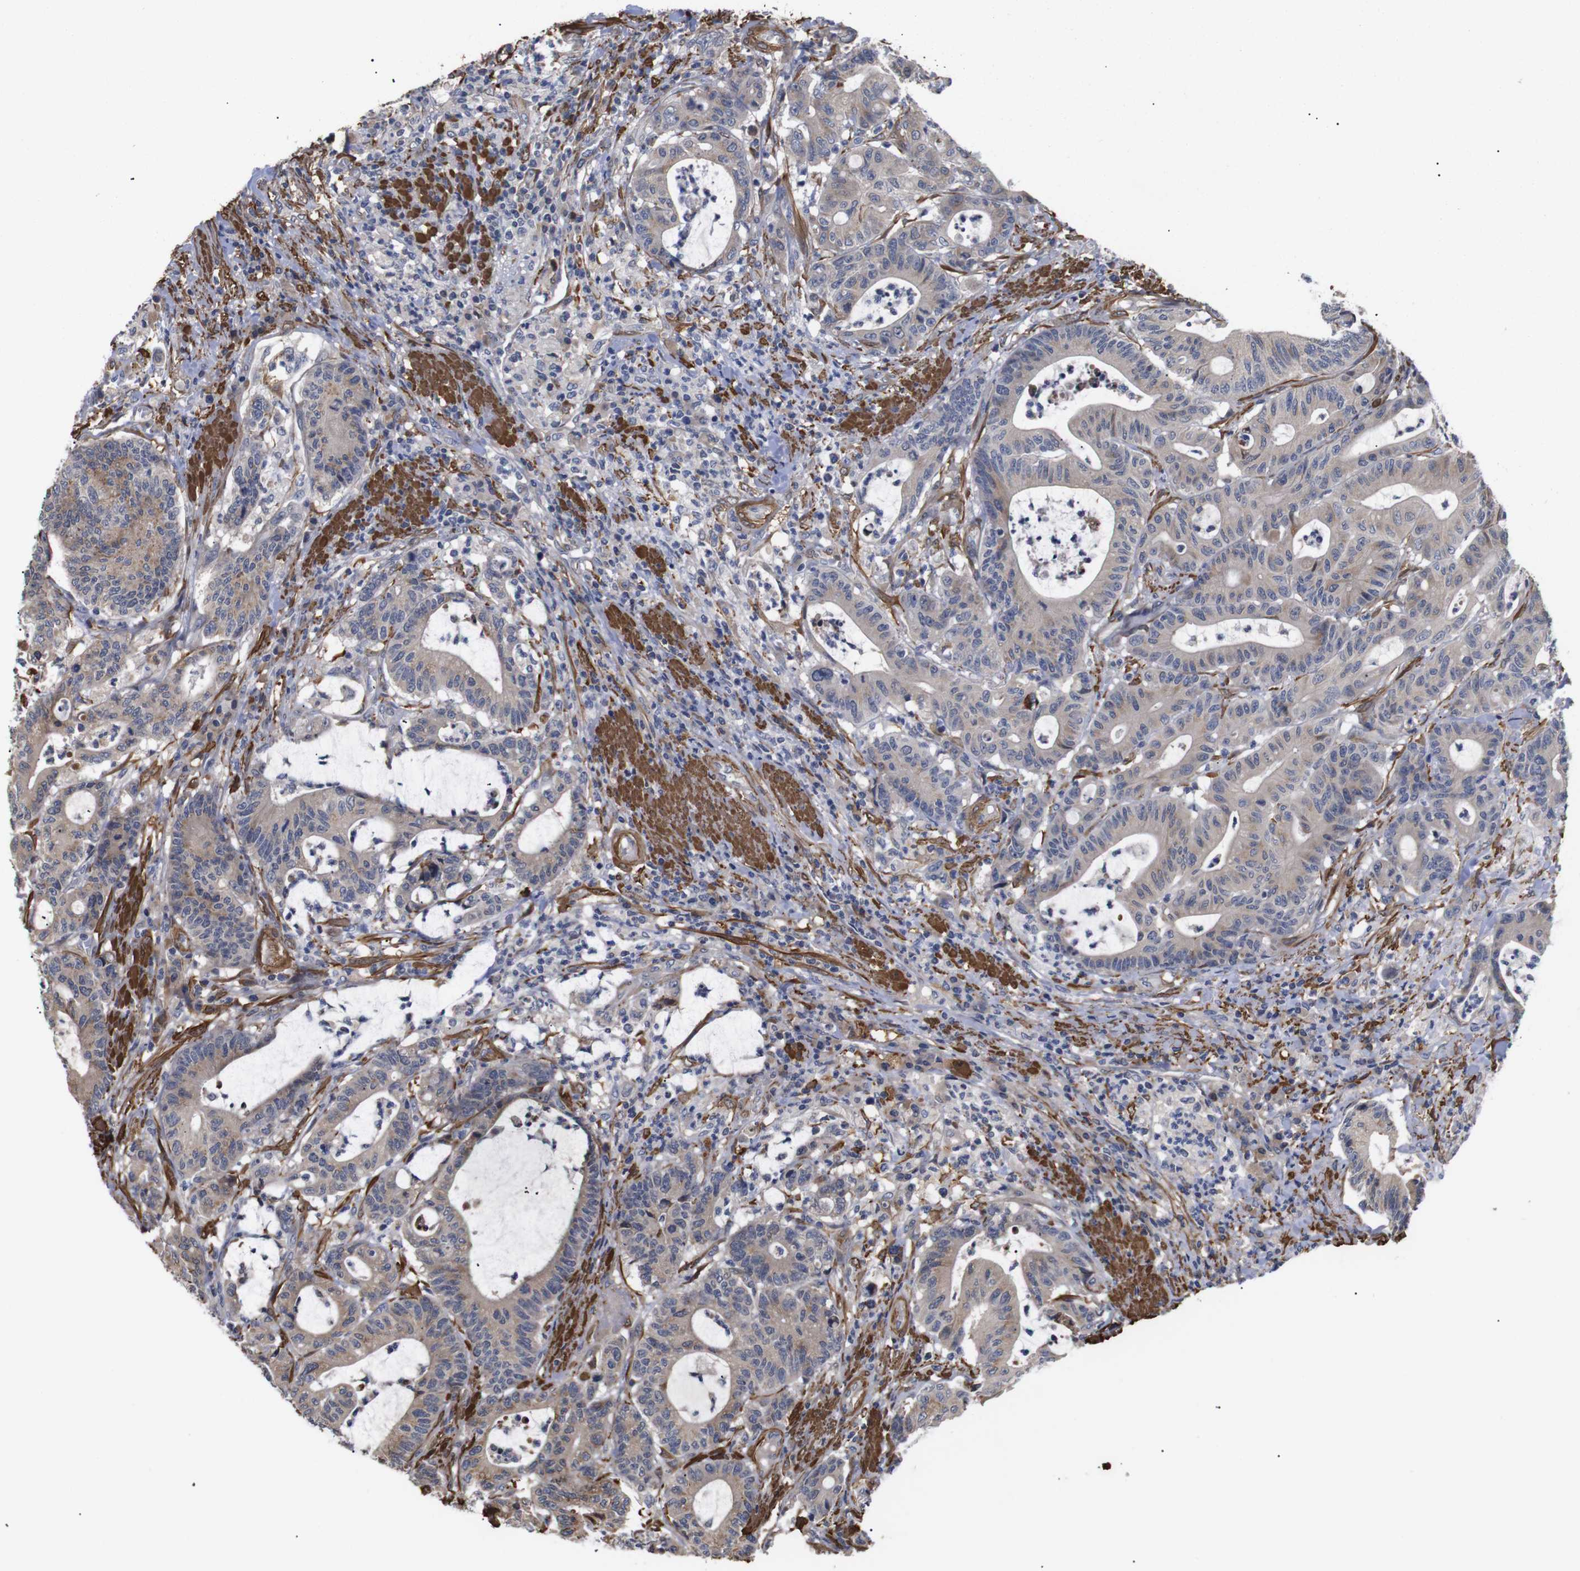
{"staining": {"intensity": "weak", "quantity": "25%-75%", "location": "cytoplasmic/membranous"}, "tissue": "colorectal cancer", "cell_type": "Tumor cells", "image_type": "cancer", "snomed": [{"axis": "morphology", "description": "Adenocarcinoma, NOS"}, {"axis": "topography", "description": "Colon"}], "caption": "DAB (3,3'-diaminobenzidine) immunohistochemical staining of adenocarcinoma (colorectal) displays weak cytoplasmic/membranous protein staining in about 25%-75% of tumor cells.", "gene": "PDLIM5", "patient": {"sex": "female", "age": 84}}